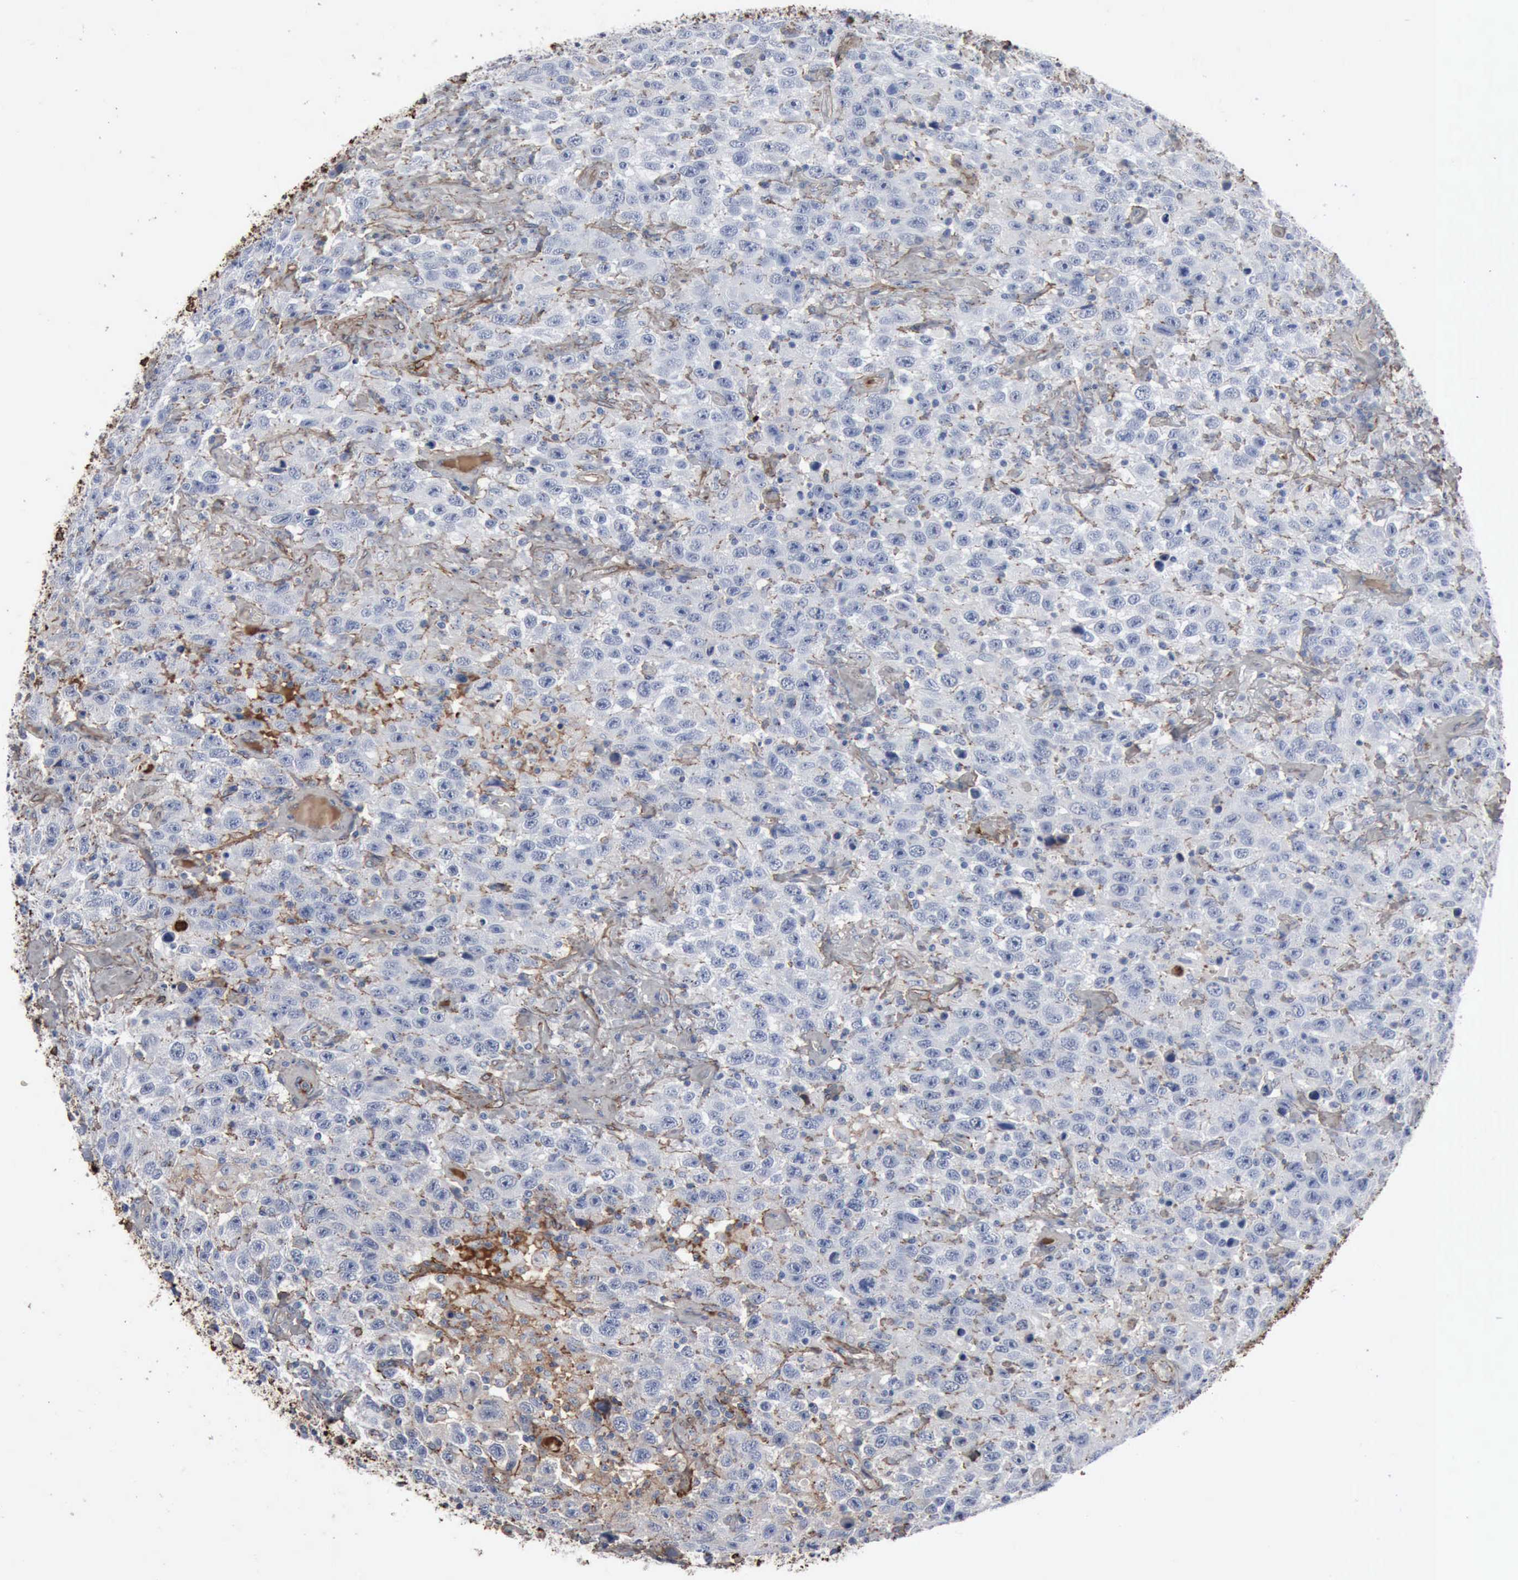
{"staining": {"intensity": "moderate", "quantity": "25%-75%", "location": "cytoplasmic/membranous"}, "tissue": "testis cancer", "cell_type": "Tumor cells", "image_type": "cancer", "snomed": [{"axis": "morphology", "description": "Seminoma, NOS"}, {"axis": "topography", "description": "Testis"}], "caption": "The photomicrograph shows immunohistochemical staining of testis cancer (seminoma). There is moderate cytoplasmic/membranous positivity is seen in approximately 25%-75% of tumor cells. Immunohistochemistry (ihc) stains the protein of interest in brown and the nuclei are stained blue.", "gene": "FN1", "patient": {"sex": "male", "age": 41}}